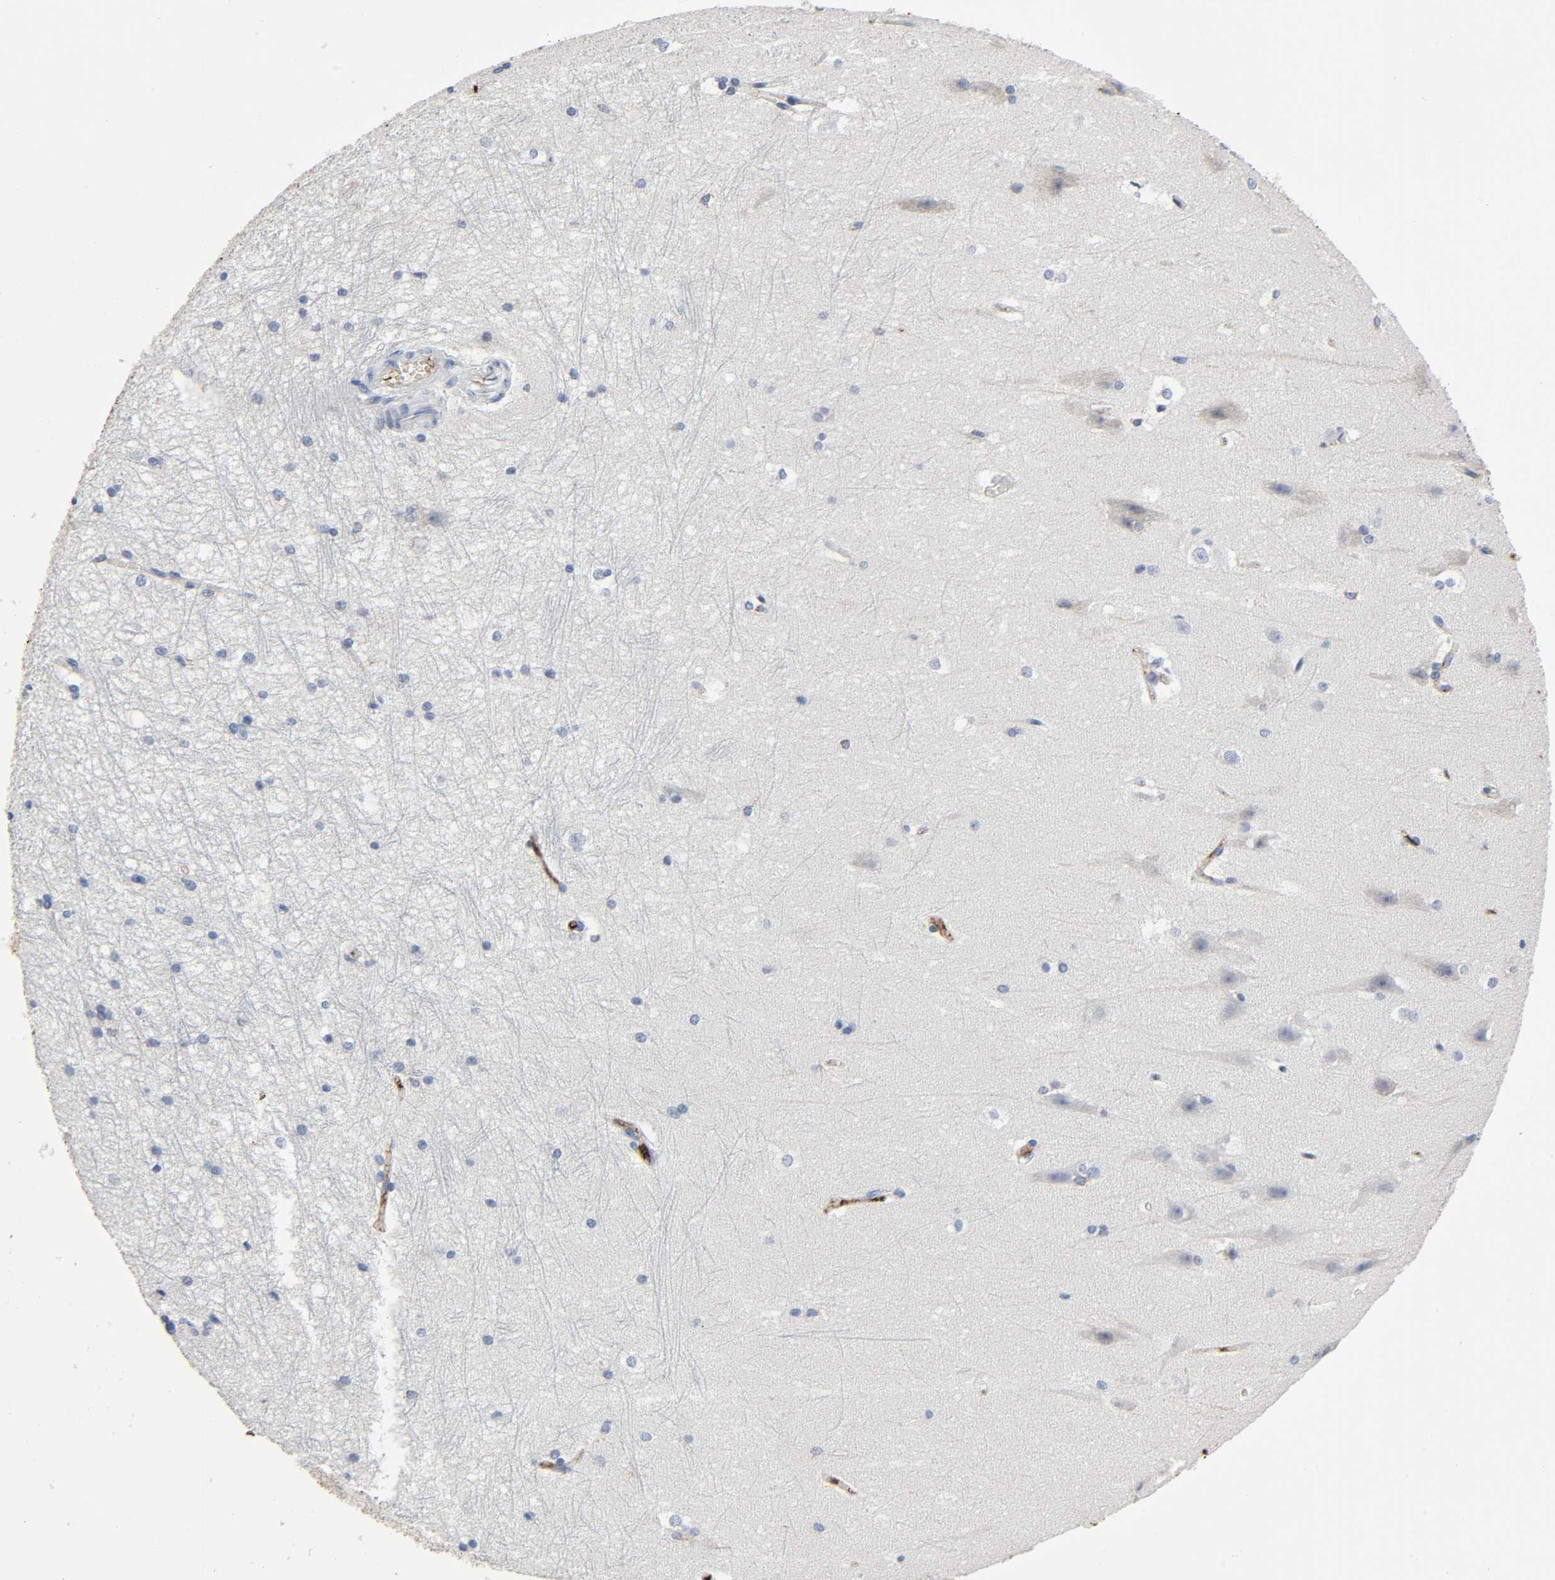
{"staining": {"intensity": "negative", "quantity": "none", "location": "none"}, "tissue": "hippocampus", "cell_type": "Glial cells", "image_type": "normal", "snomed": [{"axis": "morphology", "description": "Normal tissue, NOS"}, {"axis": "topography", "description": "Hippocampus"}], "caption": "Image shows no significant protein expression in glial cells of unremarkable hippocampus. (Stains: DAB immunohistochemistry (IHC) with hematoxylin counter stain, Microscopy: brightfield microscopy at high magnification).", "gene": "C3", "patient": {"sex": "female", "age": 19}}